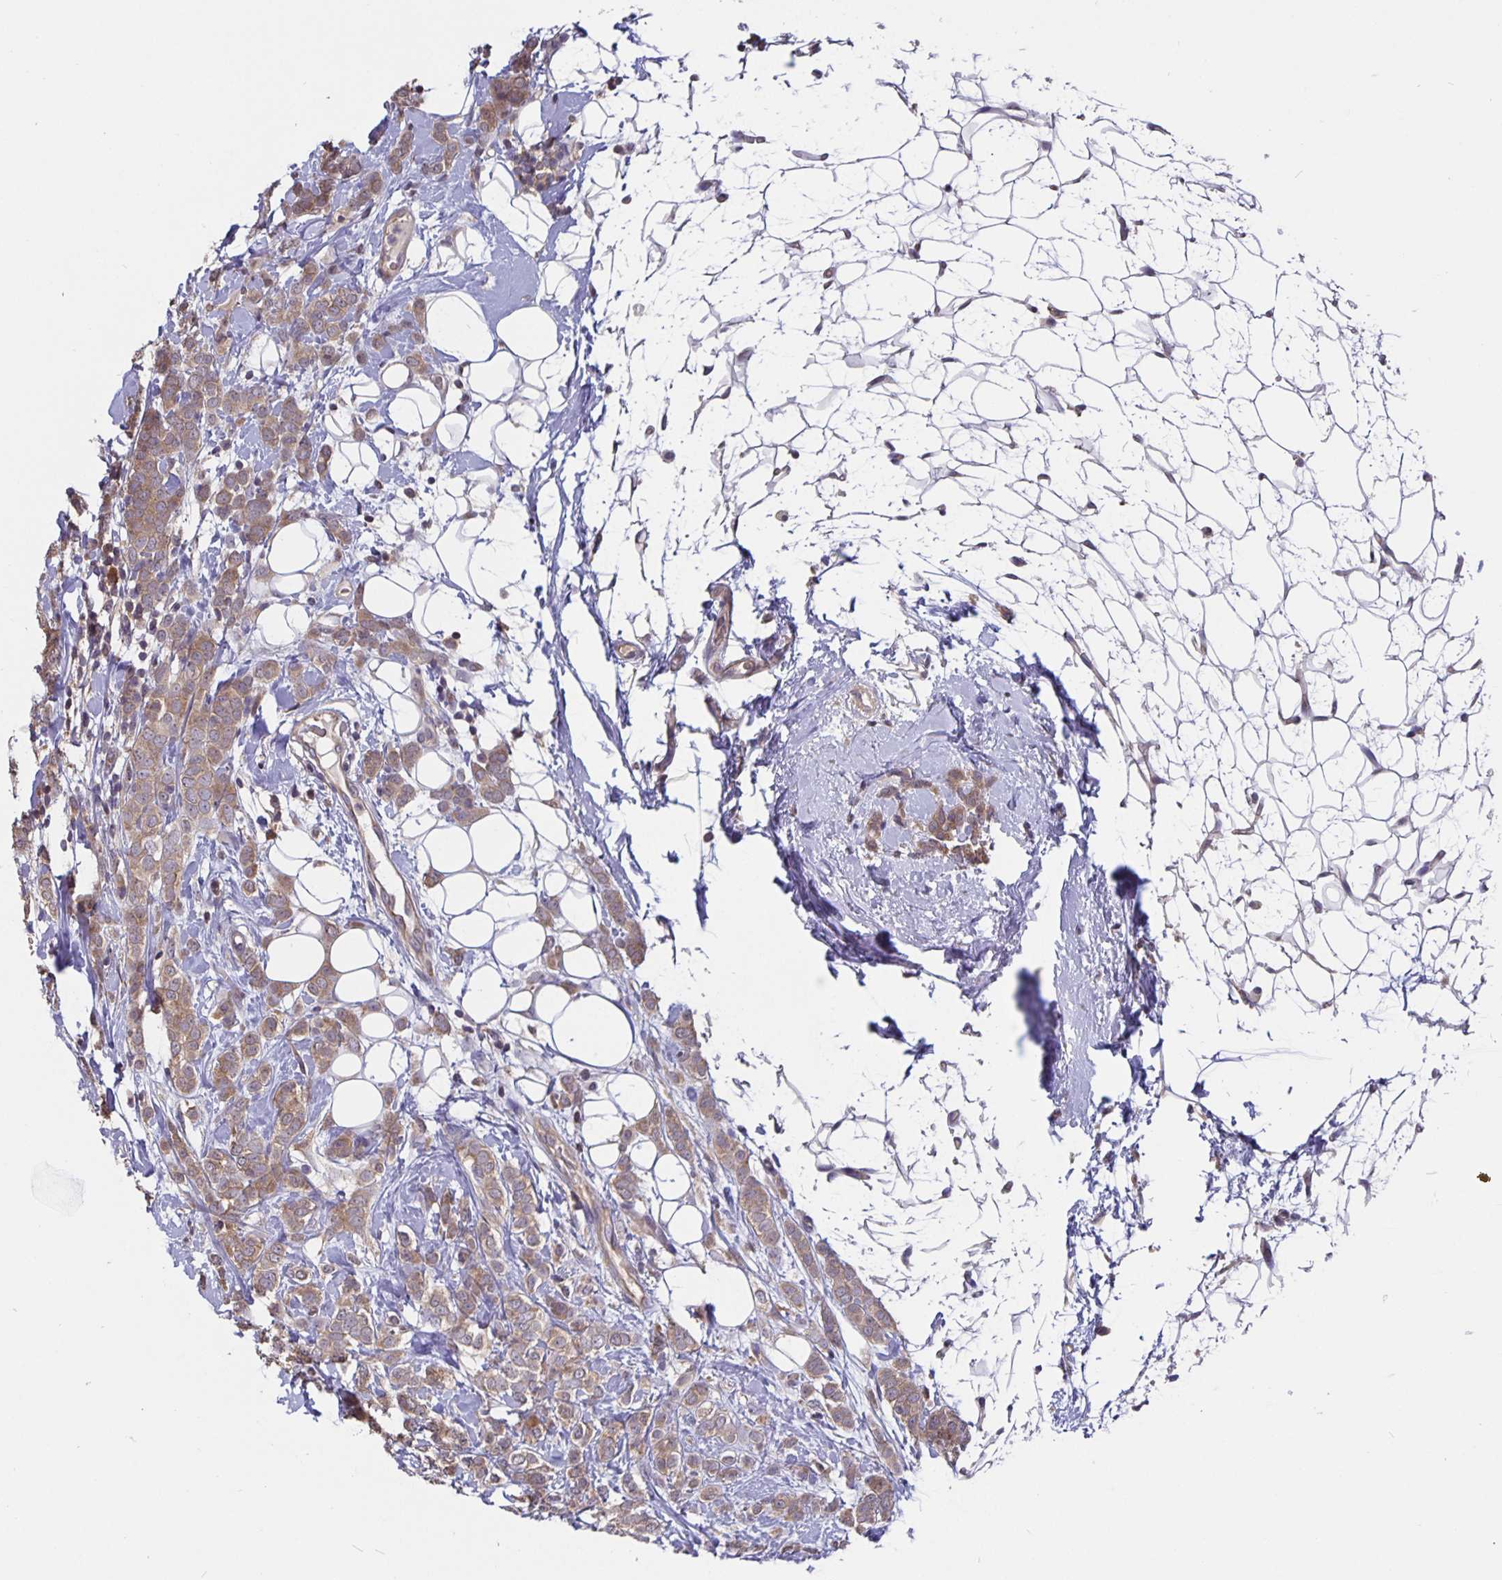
{"staining": {"intensity": "moderate", "quantity": ">75%", "location": "cytoplasmic/membranous"}, "tissue": "breast cancer", "cell_type": "Tumor cells", "image_type": "cancer", "snomed": [{"axis": "morphology", "description": "Lobular carcinoma"}, {"axis": "topography", "description": "Breast"}], "caption": "Breast cancer (lobular carcinoma) stained with a protein marker shows moderate staining in tumor cells.", "gene": "FEM1C", "patient": {"sex": "female", "age": 49}}